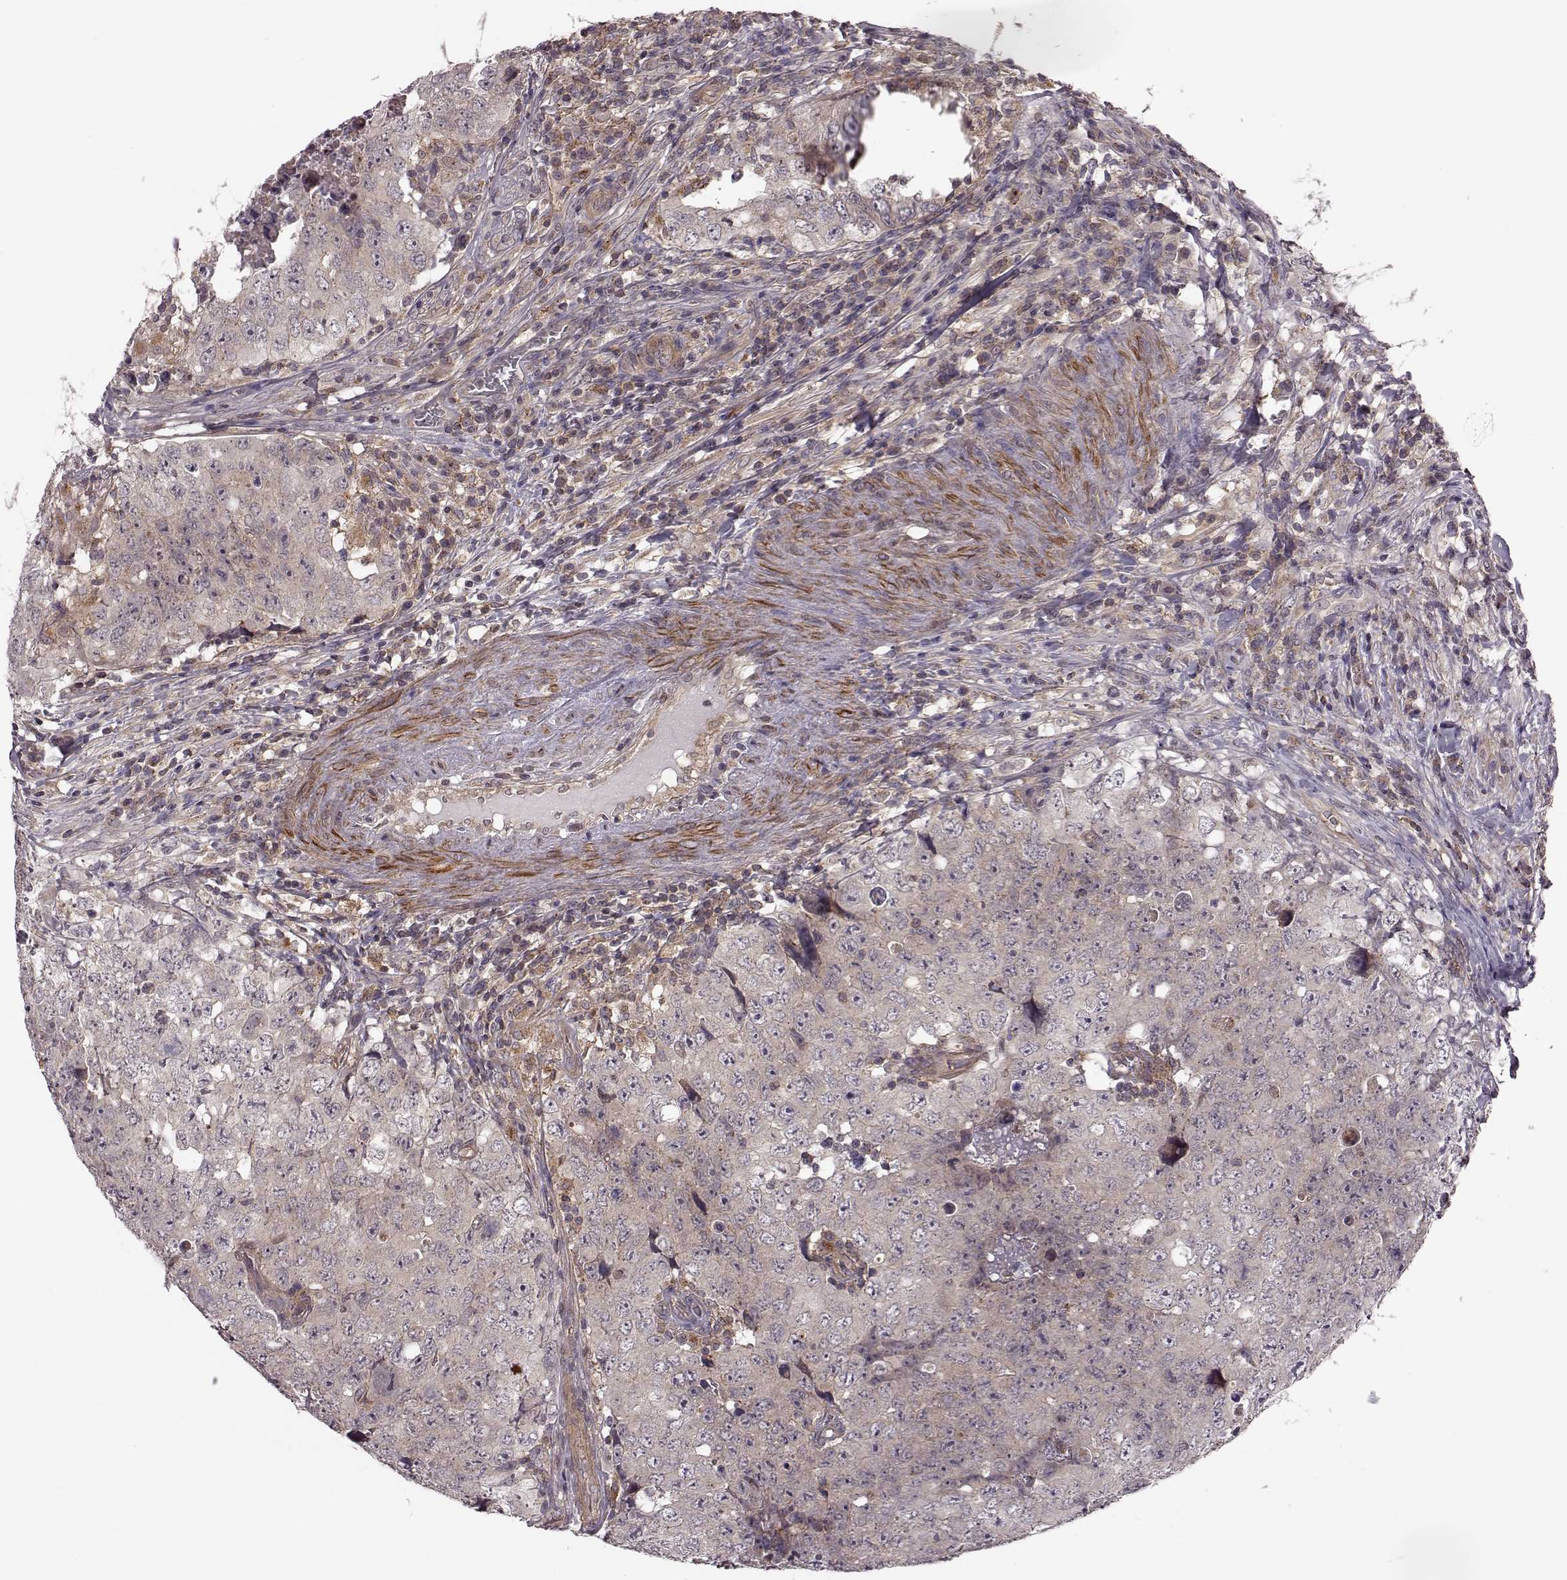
{"staining": {"intensity": "weak", "quantity": "25%-75%", "location": "cytoplasmic/membranous"}, "tissue": "testis cancer", "cell_type": "Tumor cells", "image_type": "cancer", "snomed": [{"axis": "morphology", "description": "Seminoma, NOS"}, {"axis": "topography", "description": "Testis"}], "caption": "Human testis seminoma stained for a protein (brown) exhibits weak cytoplasmic/membranous positive staining in about 25%-75% of tumor cells.", "gene": "FNIP2", "patient": {"sex": "male", "age": 34}}